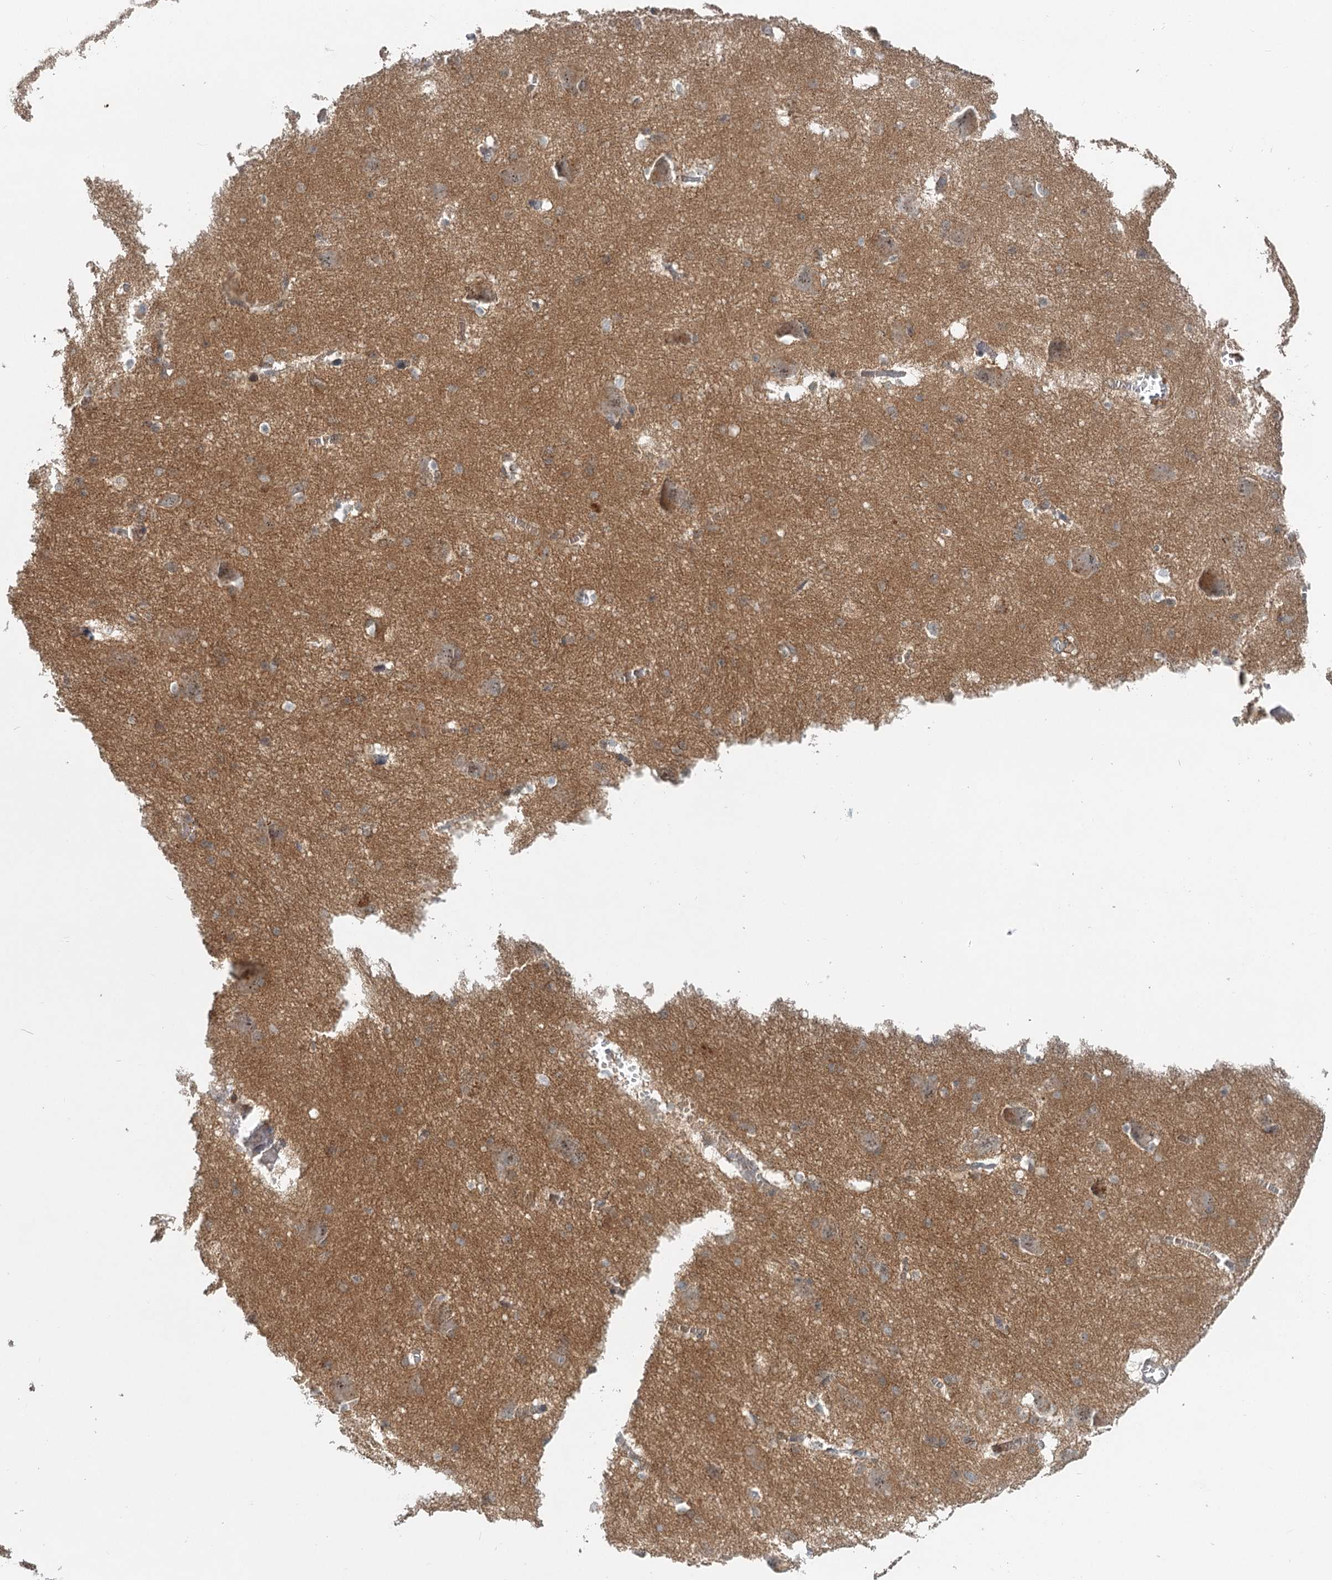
{"staining": {"intensity": "weak", "quantity": "<25%", "location": "cytoplasmic/membranous"}, "tissue": "caudate", "cell_type": "Glial cells", "image_type": "normal", "snomed": [{"axis": "morphology", "description": "Normal tissue, NOS"}, {"axis": "topography", "description": "Lateral ventricle wall"}], "caption": "DAB immunohistochemical staining of benign caudate shows no significant staining in glial cells. The staining is performed using DAB brown chromogen with nuclei counter-stained in using hematoxylin.", "gene": "CDC42SE2", "patient": {"sex": "male", "age": 37}}